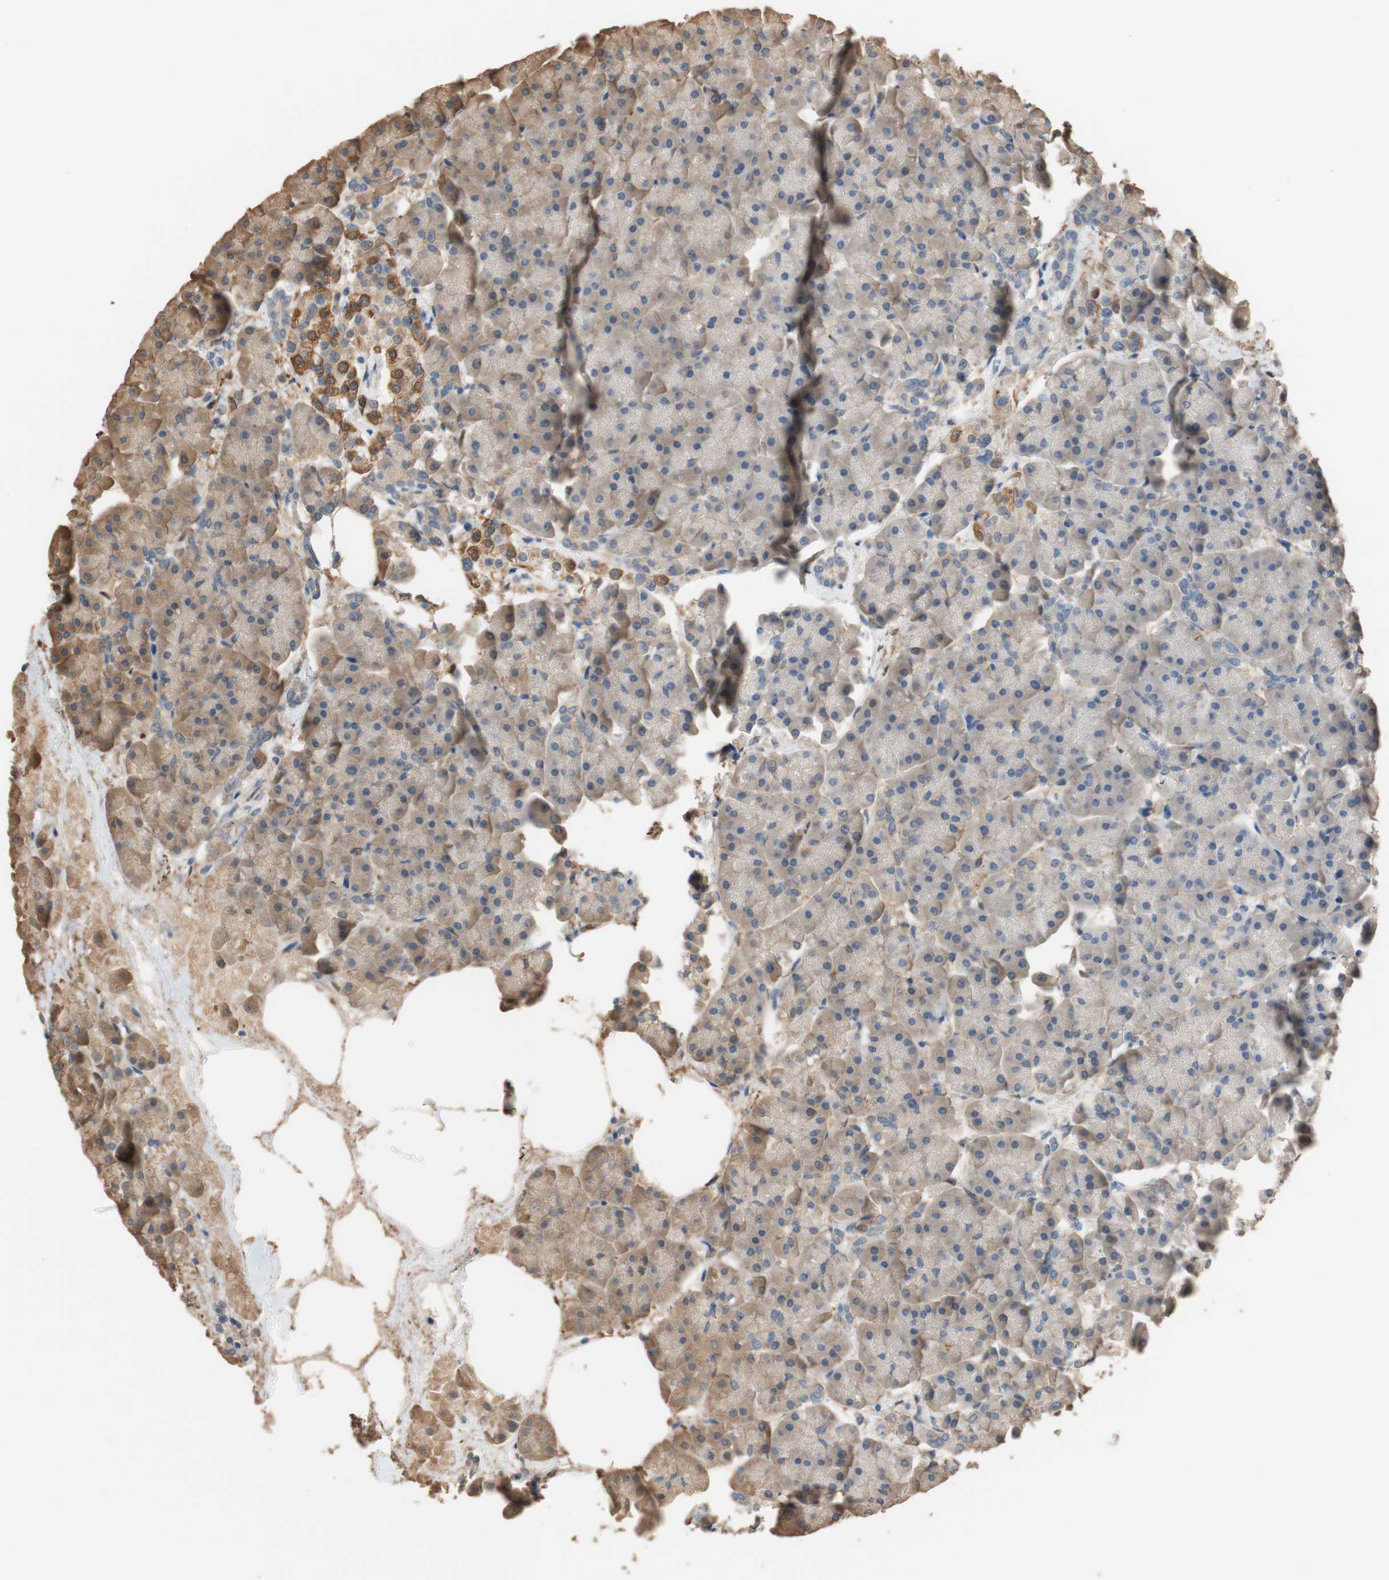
{"staining": {"intensity": "moderate", "quantity": "25%-75%", "location": "cytoplasmic/membranous"}, "tissue": "pancreas", "cell_type": "Exocrine glandular cells", "image_type": "normal", "snomed": [{"axis": "morphology", "description": "Normal tissue, NOS"}, {"axis": "topography", "description": "Pancreas"}], "caption": "About 25%-75% of exocrine glandular cells in benign human pancreas display moderate cytoplasmic/membranous protein positivity as visualized by brown immunohistochemical staining.", "gene": "ALDH1A2", "patient": {"sex": "female", "age": 70}}